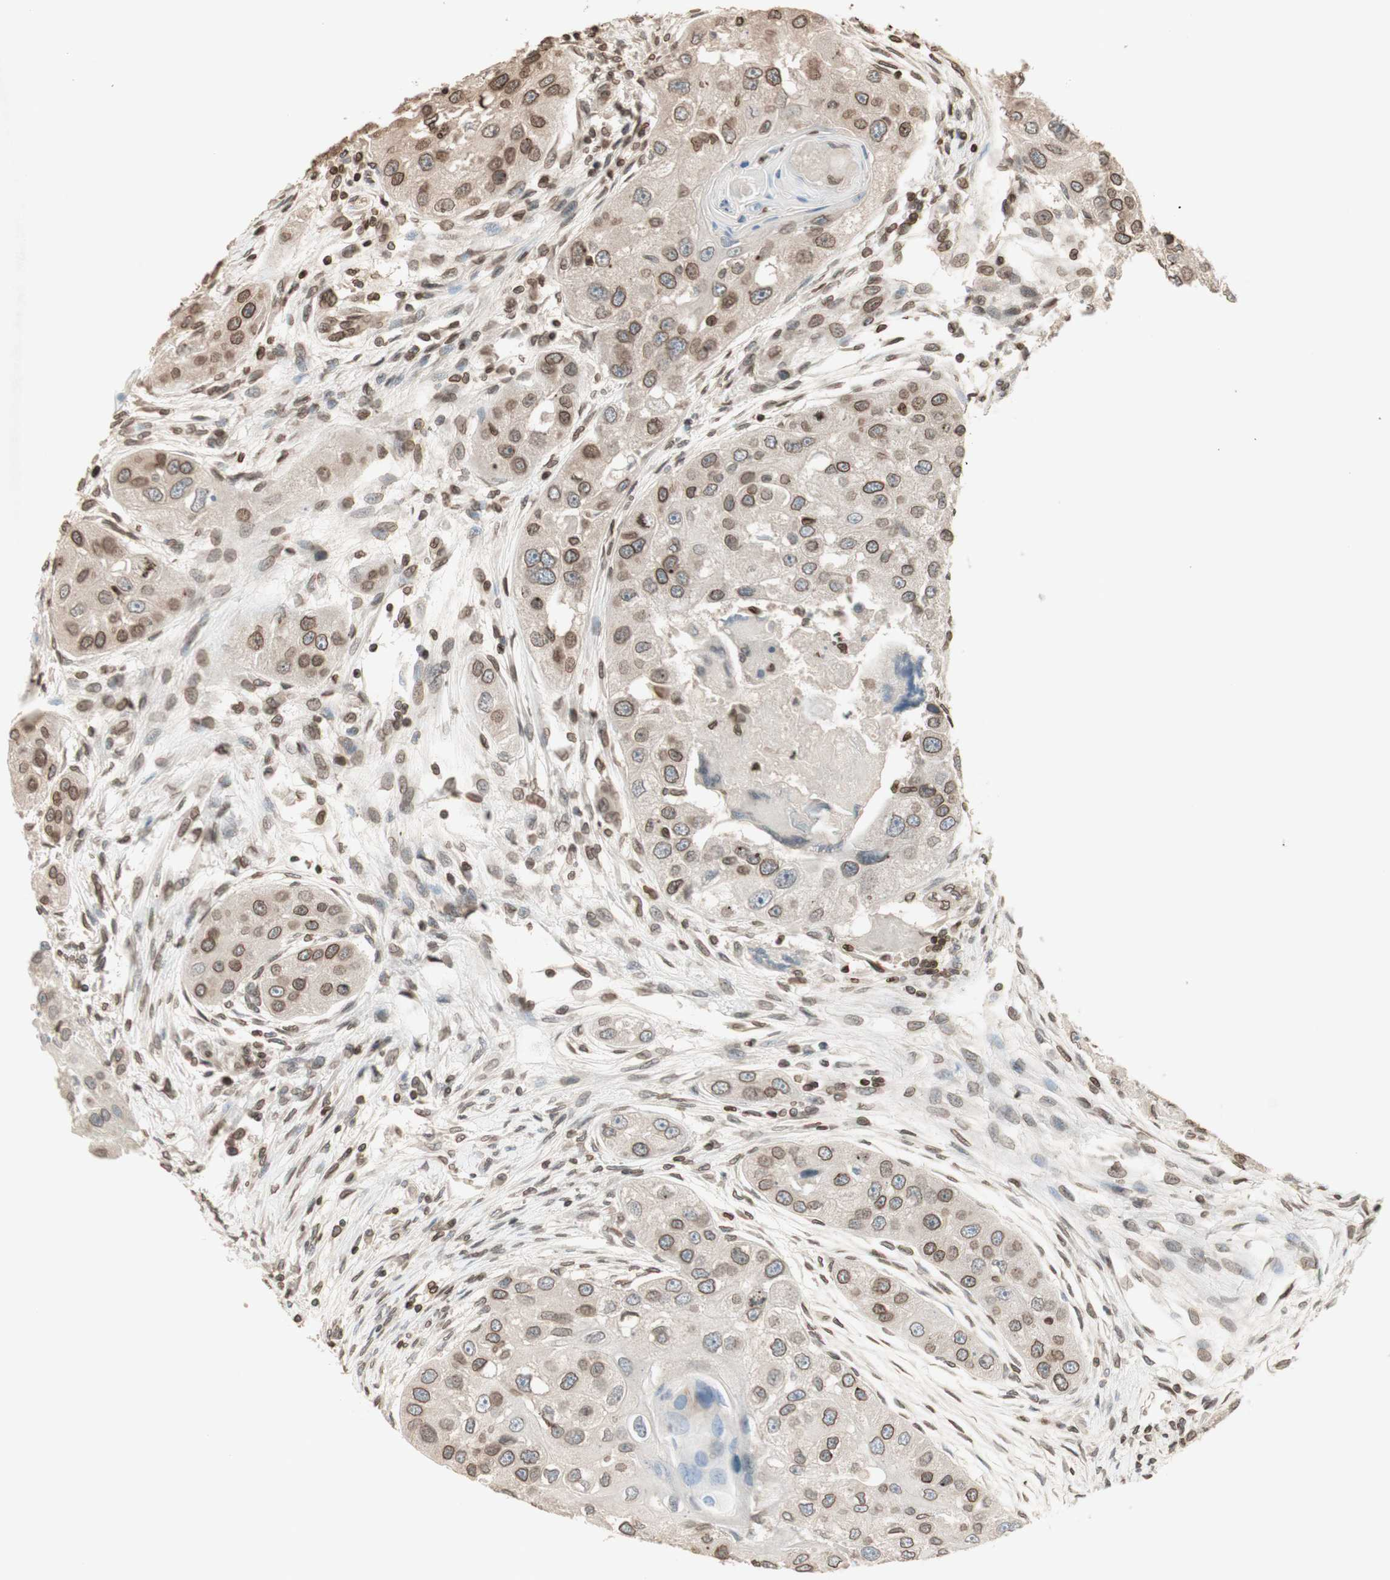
{"staining": {"intensity": "moderate", "quantity": ">75%", "location": "cytoplasmic/membranous,nuclear"}, "tissue": "head and neck cancer", "cell_type": "Tumor cells", "image_type": "cancer", "snomed": [{"axis": "morphology", "description": "Normal tissue, NOS"}, {"axis": "morphology", "description": "Squamous cell carcinoma, NOS"}, {"axis": "topography", "description": "Skeletal muscle"}, {"axis": "topography", "description": "Head-Neck"}], "caption": "Protein expression by immunohistochemistry (IHC) reveals moderate cytoplasmic/membranous and nuclear staining in about >75% of tumor cells in head and neck cancer (squamous cell carcinoma).", "gene": "TMPO", "patient": {"sex": "male", "age": 51}}